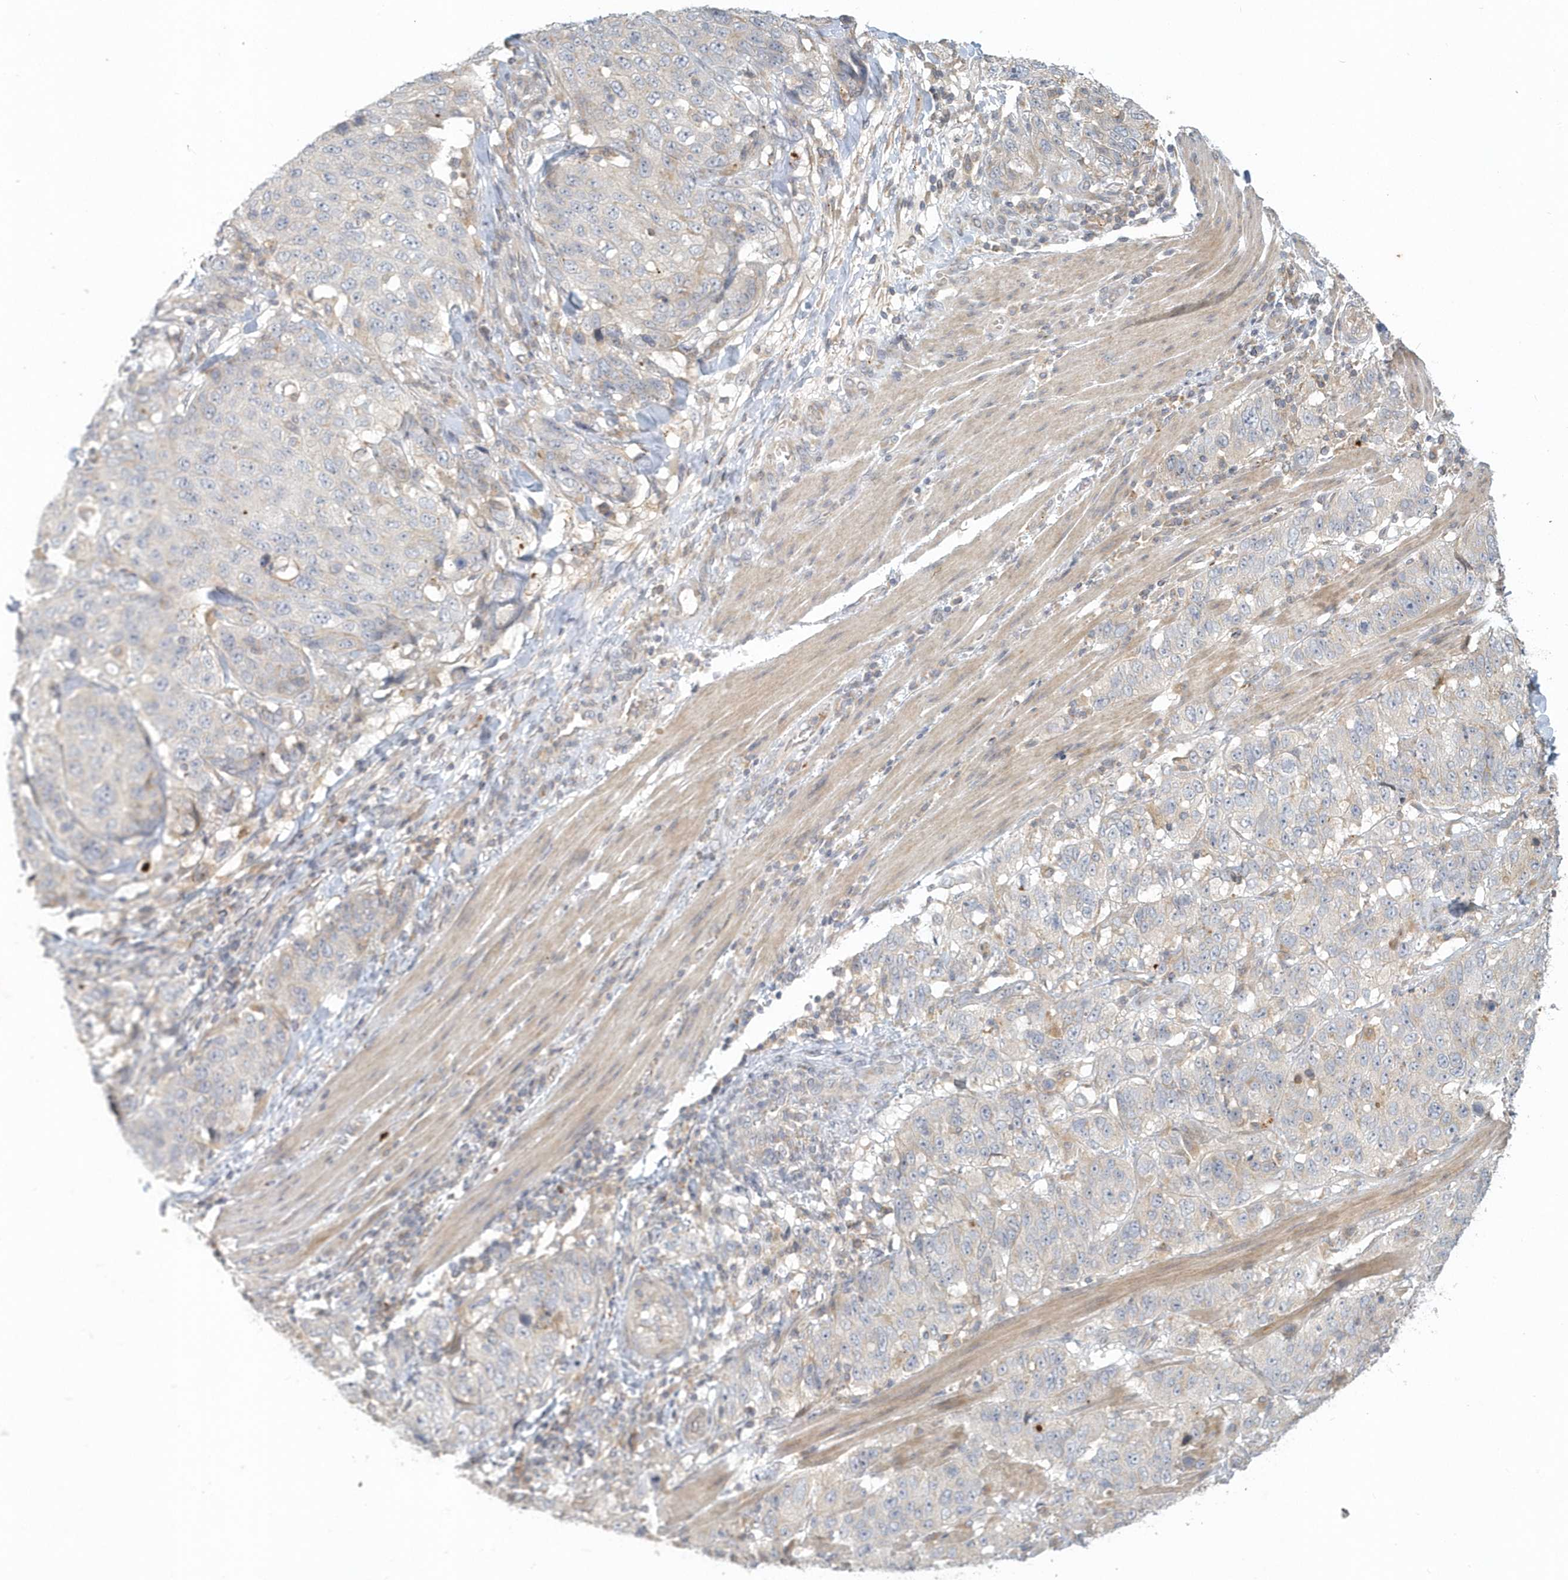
{"staining": {"intensity": "negative", "quantity": "none", "location": "none"}, "tissue": "stomach cancer", "cell_type": "Tumor cells", "image_type": "cancer", "snomed": [{"axis": "morphology", "description": "Adenocarcinoma, NOS"}, {"axis": "topography", "description": "Stomach"}], "caption": "Immunohistochemistry (IHC) image of adenocarcinoma (stomach) stained for a protein (brown), which demonstrates no positivity in tumor cells. Brightfield microscopy of IHC stained with DAB (3,3'-diaminobenzidine) (brown) and hematoxylin (blue), captured at high magnification.", "gene": "NAPB", "patient": {"sex": "male", "age": 48}}